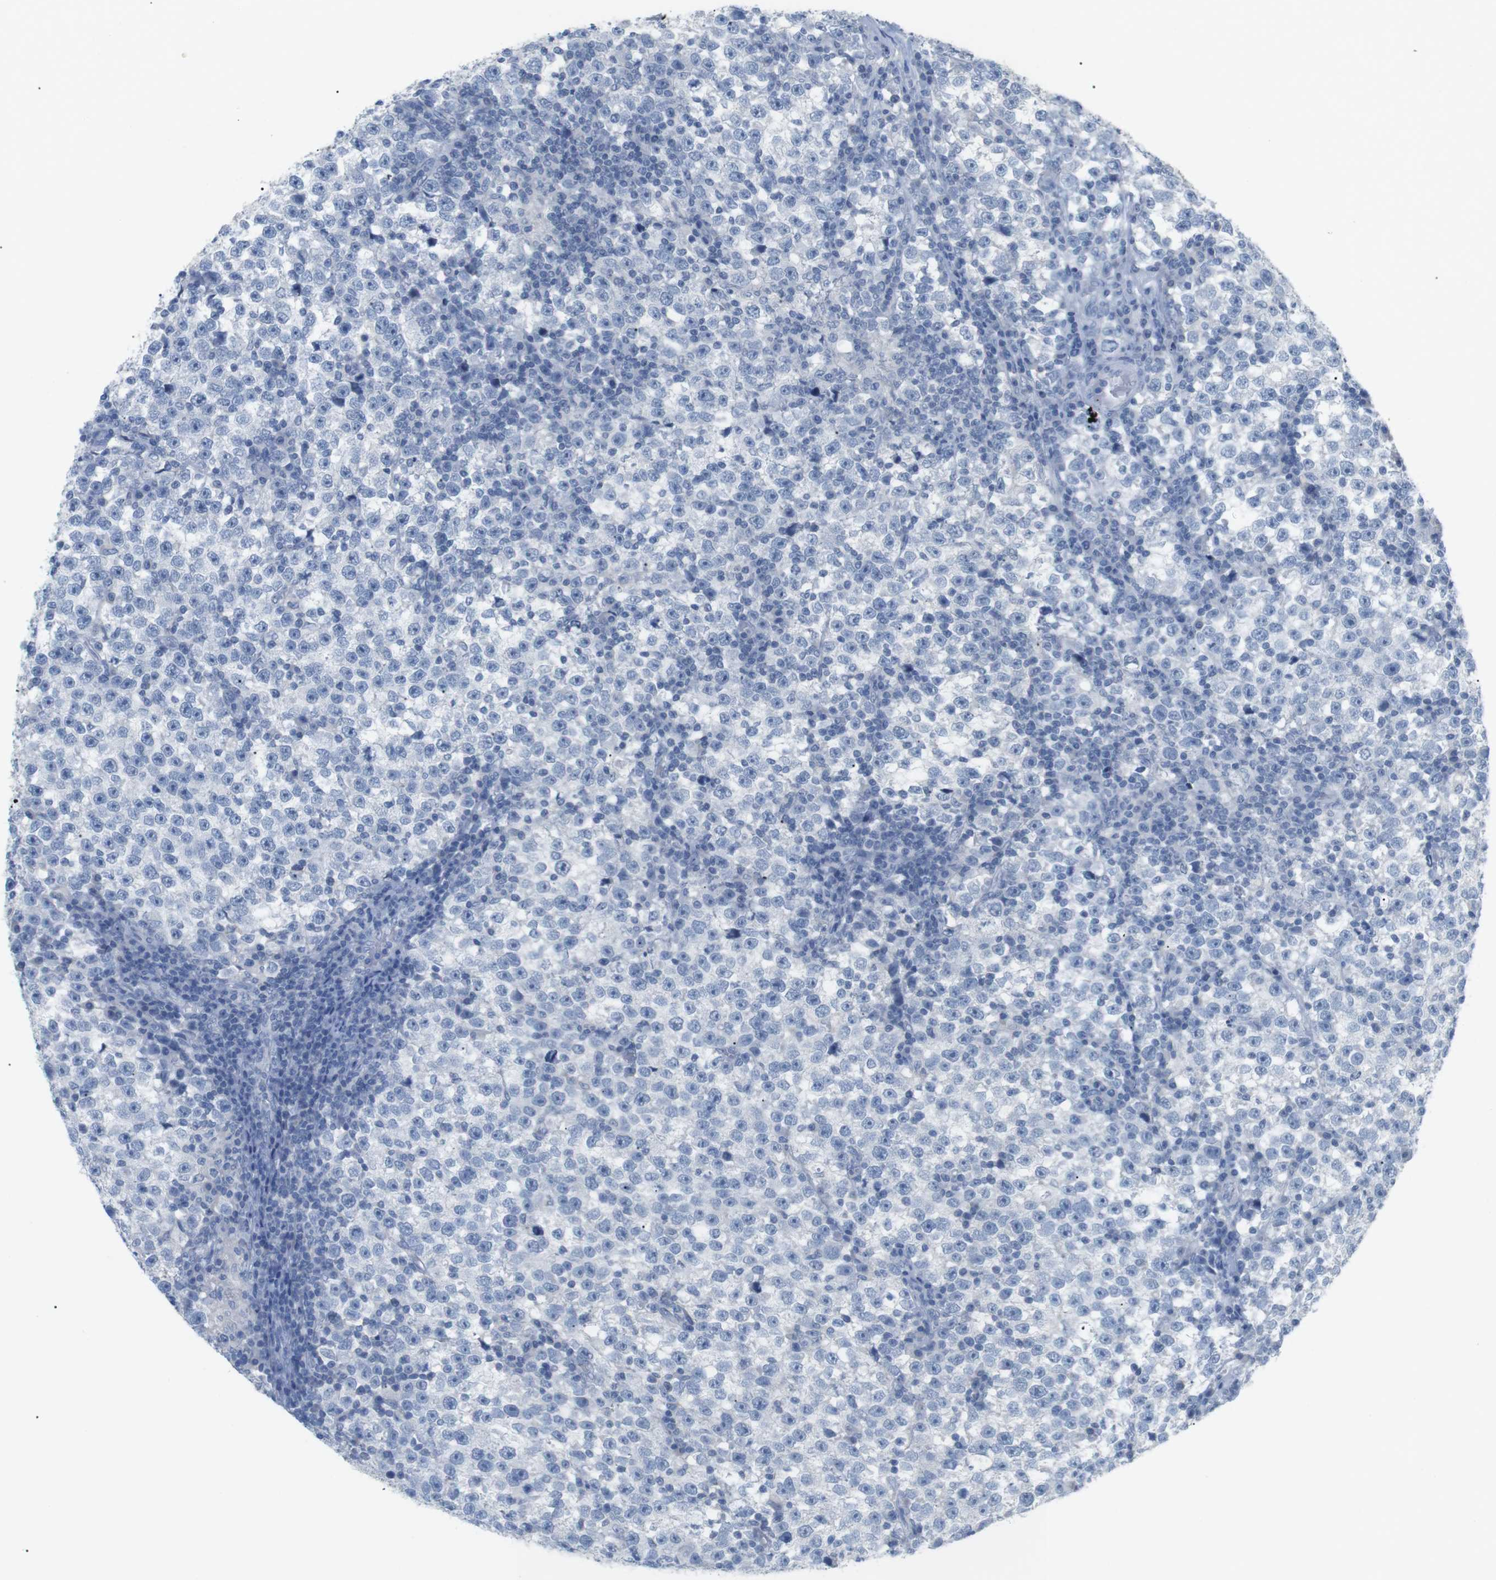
{"staining": {"intensity": "negative", "quantity": "none", "location": "none"}, "tissue": "testis cancer", "cell_type": "Tumor cells", "image_type": "cancer", "snomed": [{"axis": "morphology", "description": "Seminoma, NOS"}, {"axis": "topography", "description": "Testis"}], "caption": "Immunohistochemical staining of testis seminoma exhibits no significant staining in tumor cells.", "gene": "HBG2", "patient": {"sex": "male", "age": 43}}